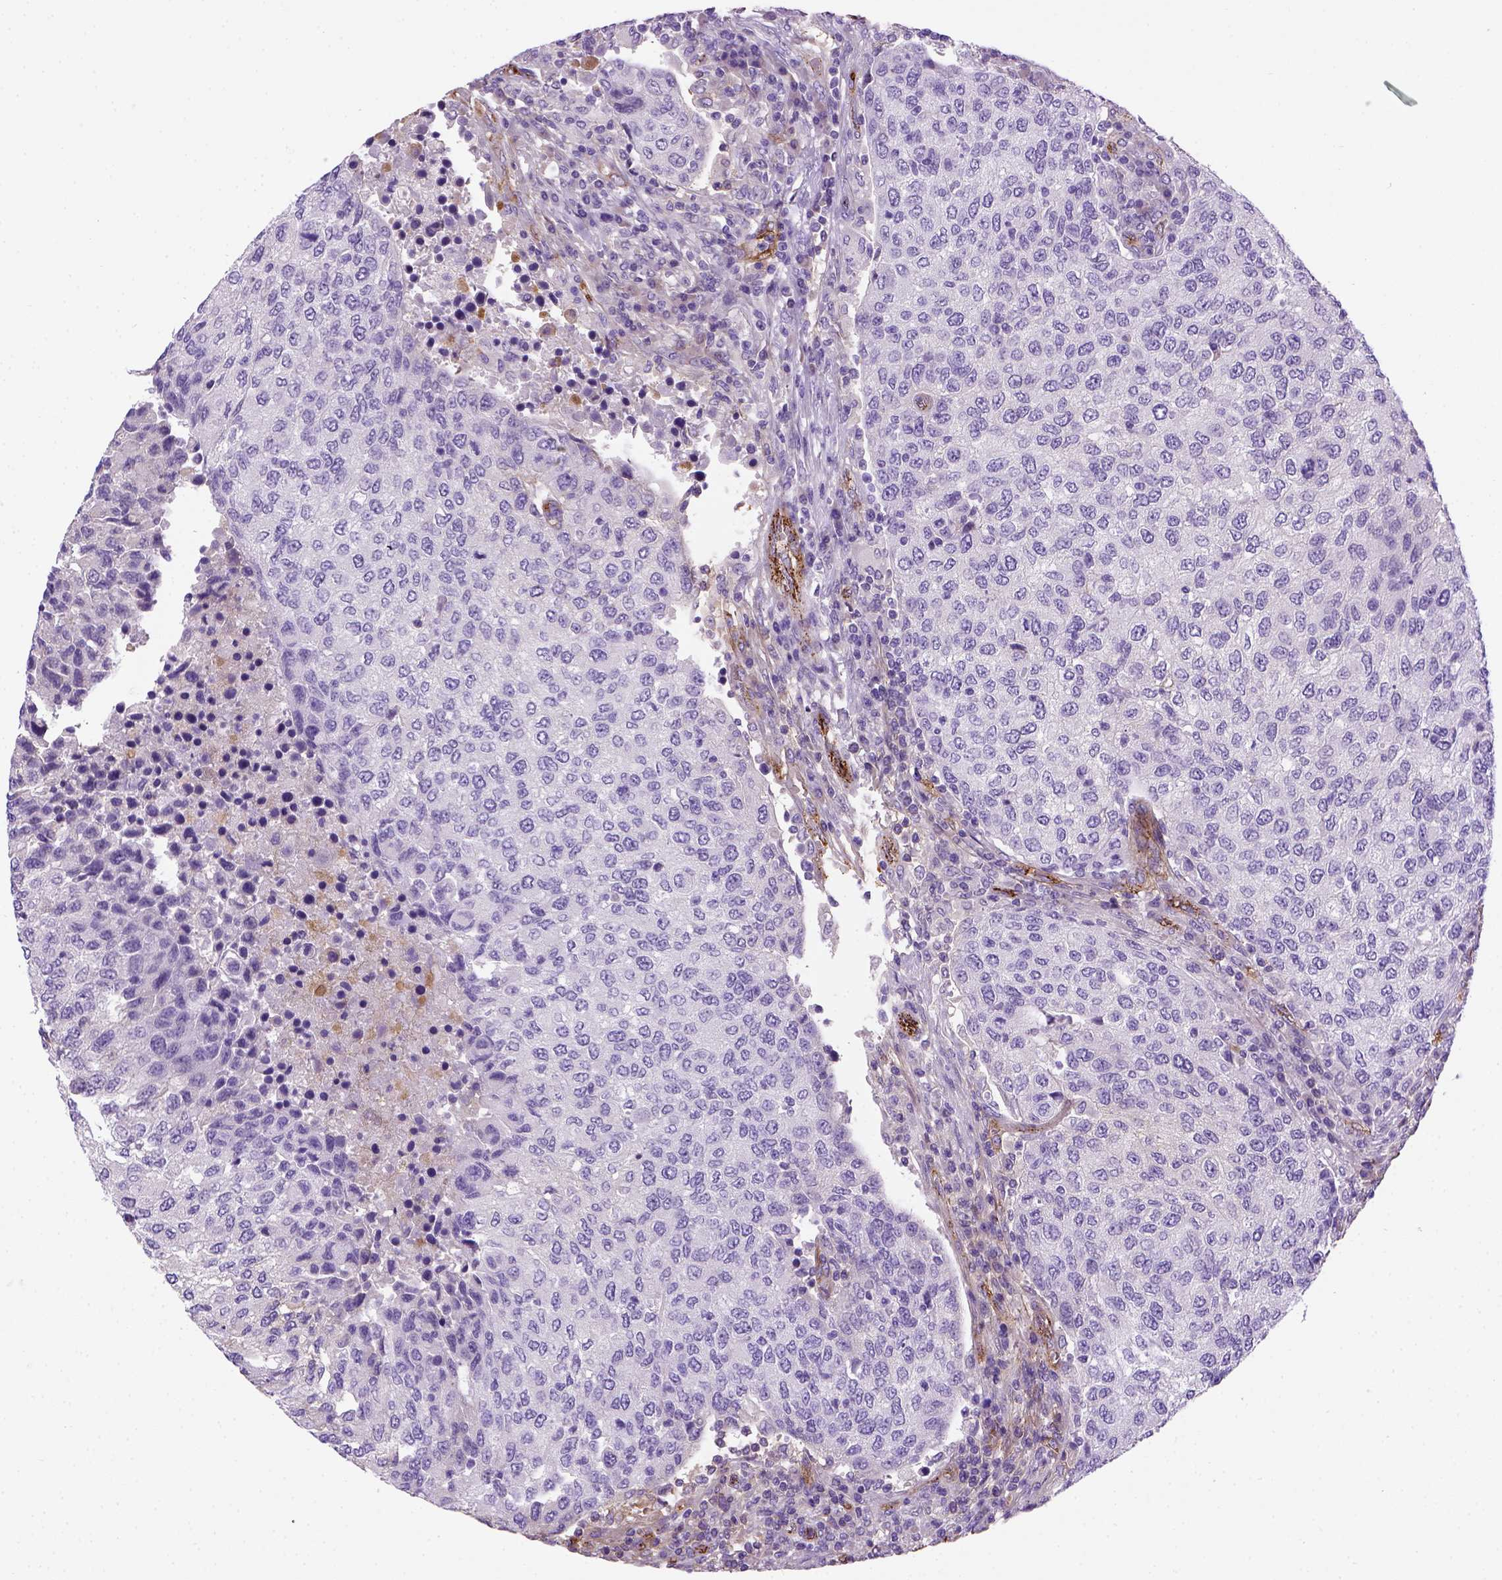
{"staining": {"intensity": "negative", "quantity": "none", "location": "none"}, "tissue": "urothelial cancer", "cell_type": "Tumor cells", "image_type": "cancer", "snomed": [{"axis": "morphology", "description": "Urothelial carcinoma, High grade"}, {"axis": "topography", "description": "Urinary bladder"}], "caption": "Urothelial cancer was stained to show a protein in brown. There is no significant expression in tumor cells. (DAB immunohistochemistry (IHC), high magnification).", "gene": "VWF", "patient": {"sex": "female", "age": 78}}